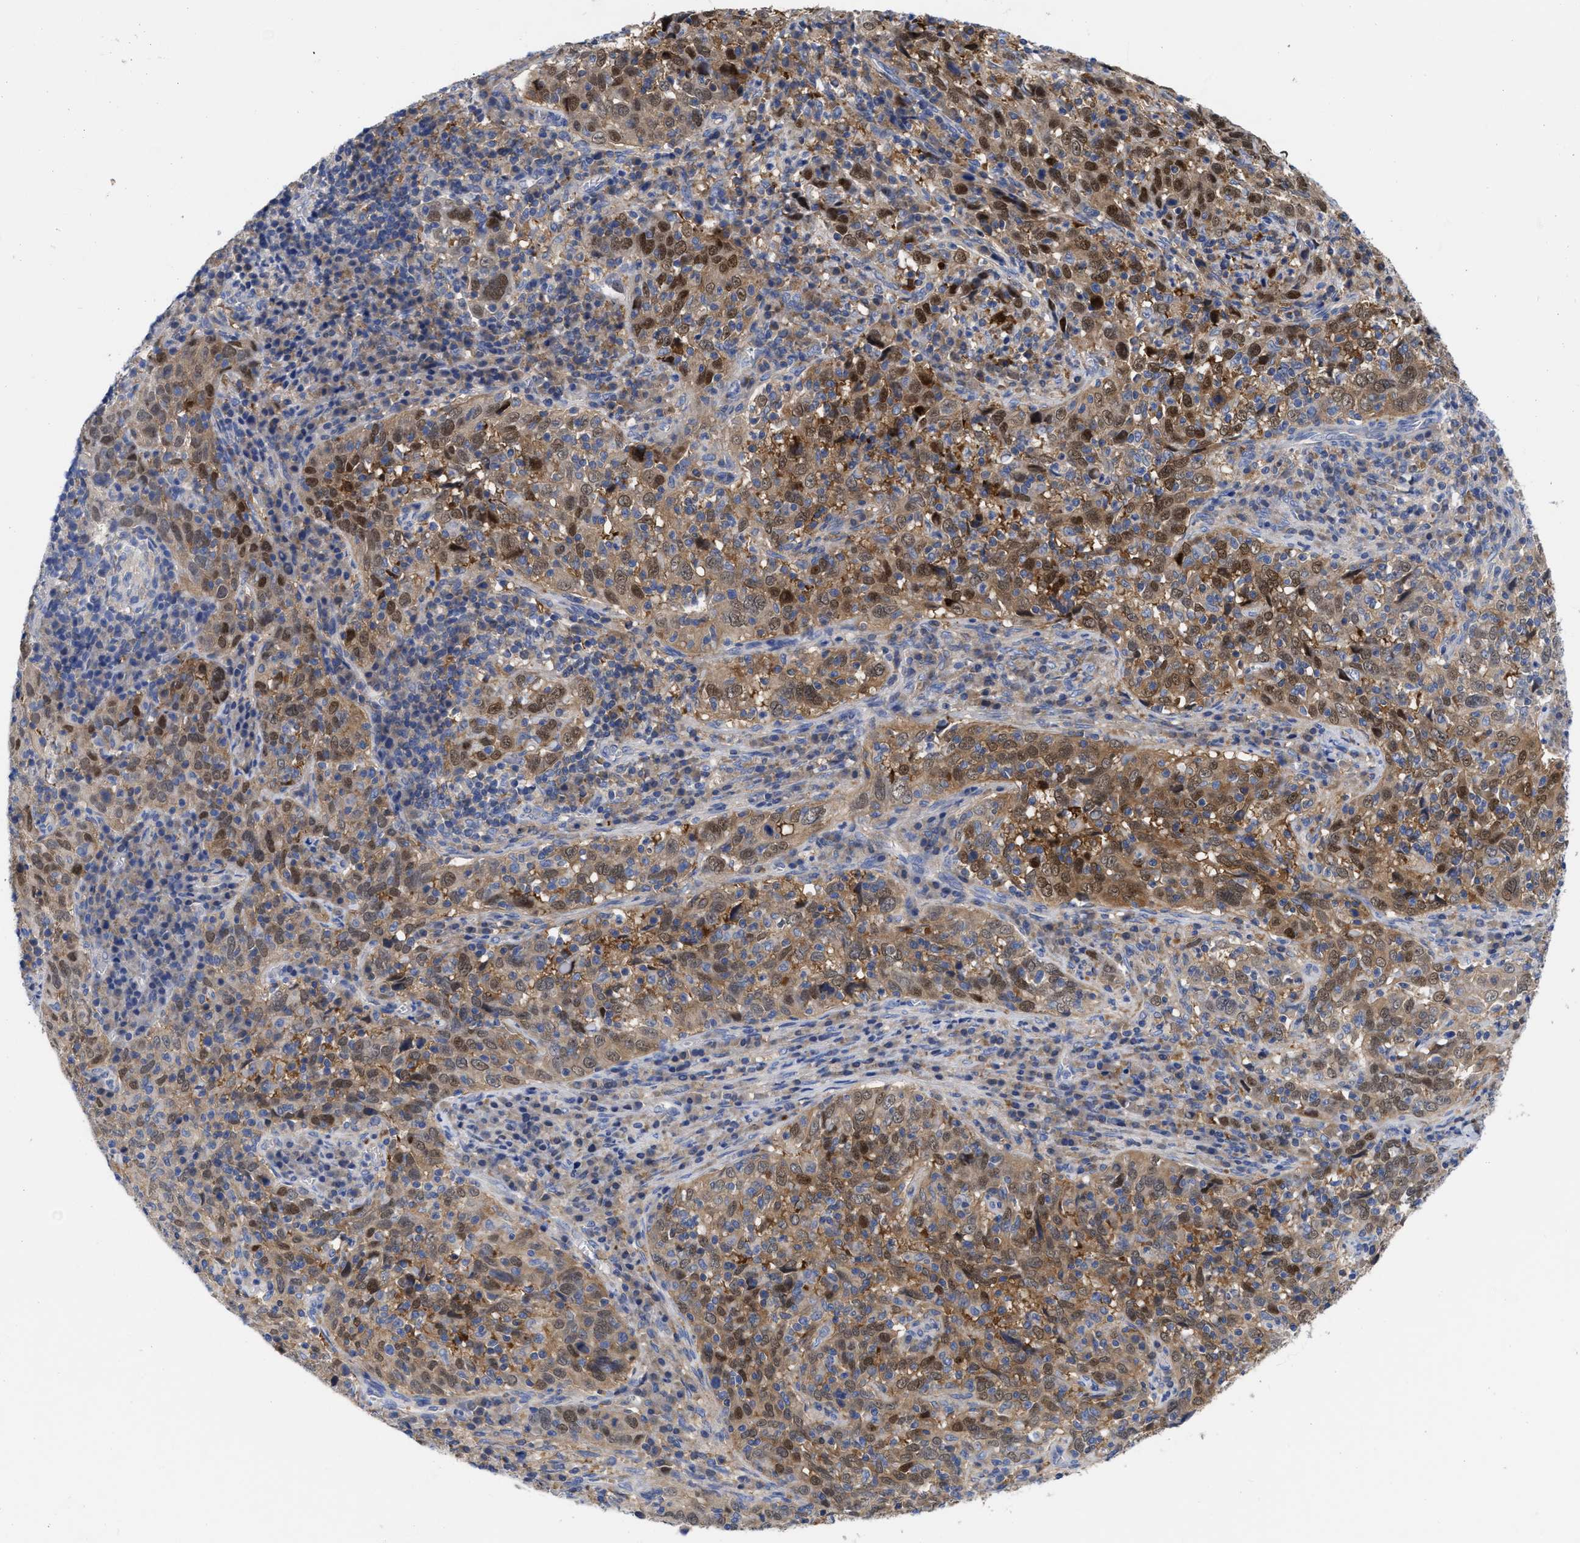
{"staining": {"intensity": "strong", "quantity": ">75%", "location": "cytoplasmic/membranous,nuclear"}, "tissue": "cervical cancer", "cell_type": "Tumor cells", "image_type": "cancer", "snomed": [{"axis": "morphology", "description": "Squamous cell carcinoma, NOS"}, {"axis": "topography", "description": "Cervix"}], "caption": "Cervical cancer (squamous cell carcinoma) stained for a protein displays strong cytoplasmic/membranous and nuclear positivity in tumor cells.", "gene": "RBKS", "patient": {"sex": "female", "age": 46}}